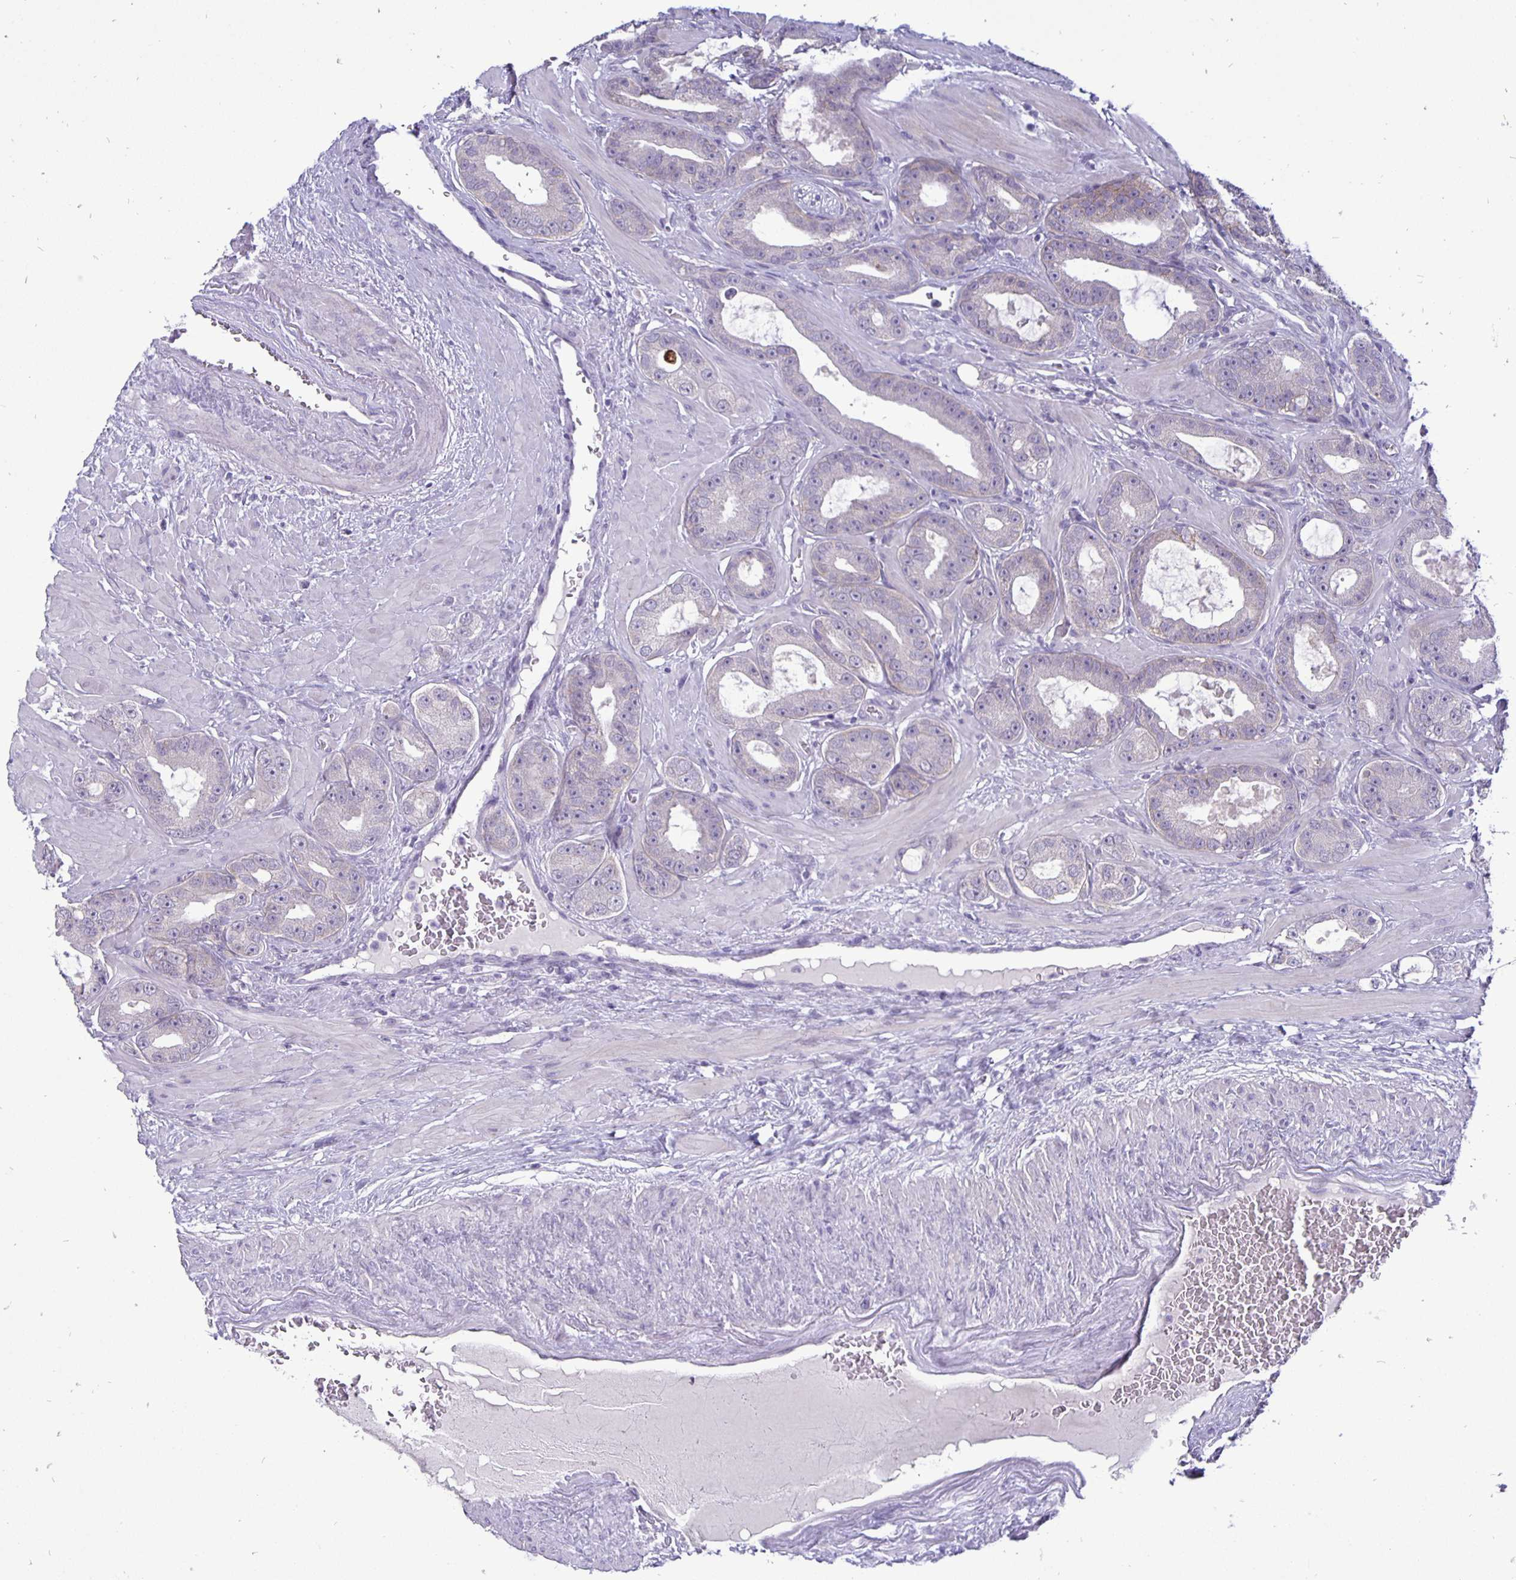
{"staining": {"intensity": "negative", "quantity": "none", "location": "none"}, "tissue": "prostate cancer", "cell_type": "Tumor cells", "image_type": "cancer", "snomed": [{"axis": "morphology", "description": "Adenocarcinoma, High grade"}, {"axis": "topography", "description": "Prostate"}], "caption": "This is a photomicrograph of IHC staining of prostate cancer, which shows no expression in tumor cells.", "gene": "ERBB2", "patient": {"sex": "male", "age": 65}}